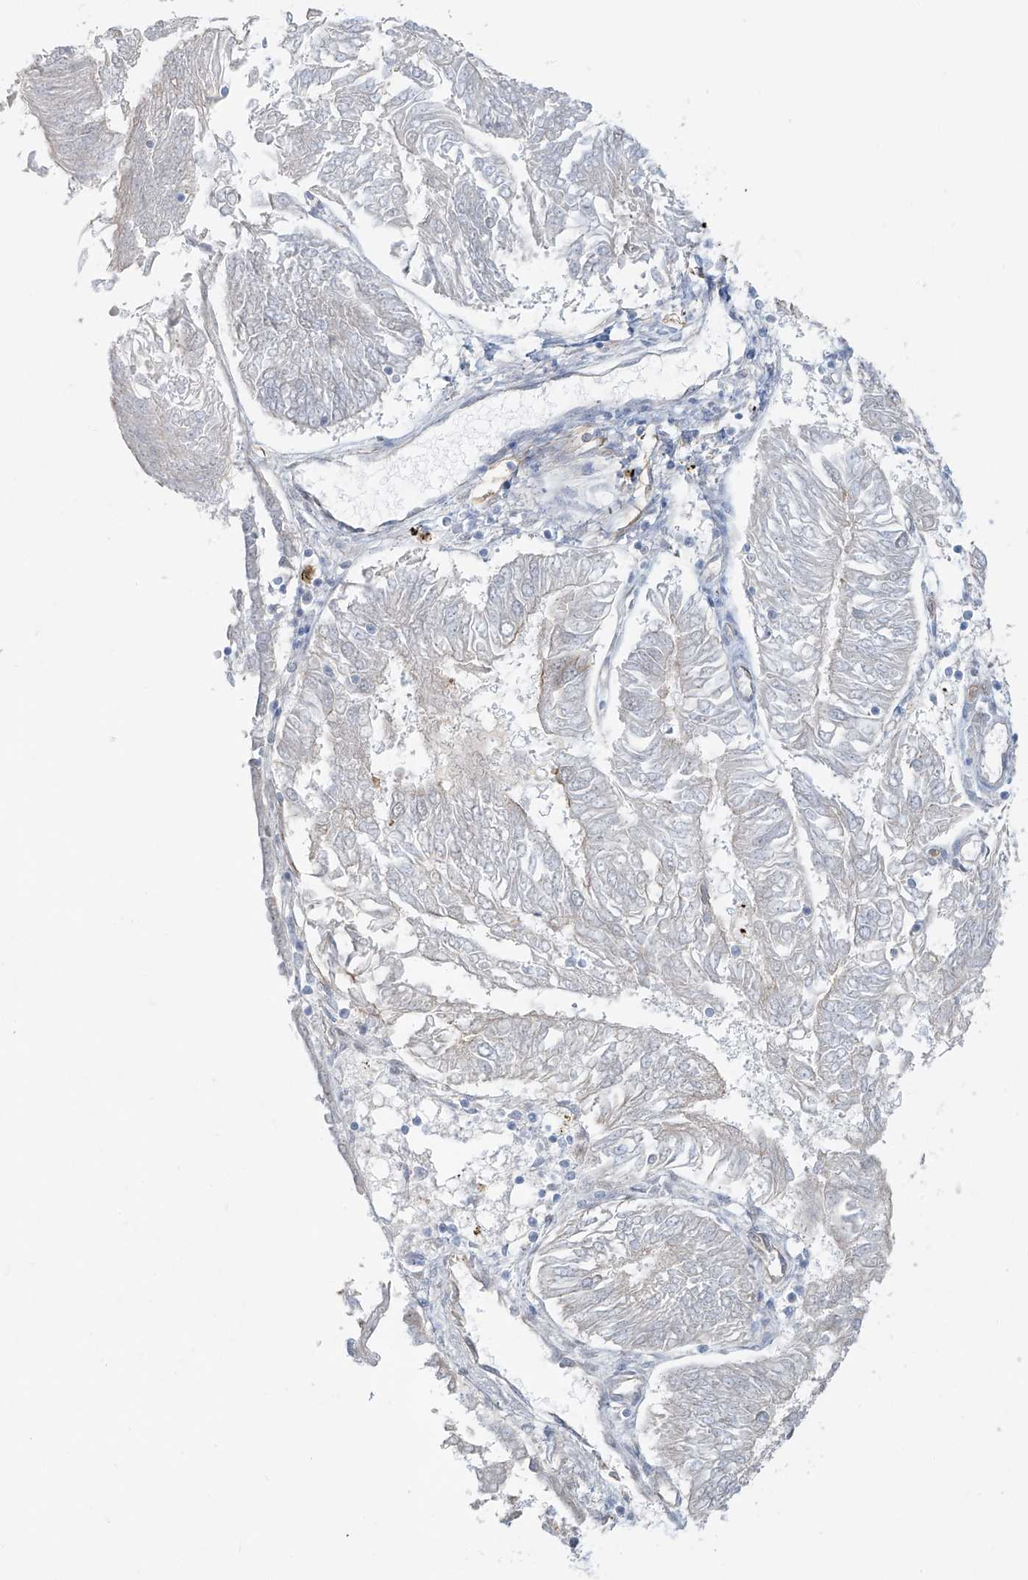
{"staining": {"intensity": "negative", "quantity": "none", "location": "none"}, "tissue": "endometrial cancer", "cell_type": "Tumor cells", "image_type": "cancer", "snomed": [{"axis": "morphology", "description": "Adenocarcinoma, NOS"}, {"axis": "topography", "description": "Endometrium"}], "caption": "The immunohistochemistry (IHC) photomicrograph has no significant positivity in tumor cells of adenocarcinoma (endometrial) tissue.", "gene": "TUBE1", "patient": {"sex": "female", "age": 58}}